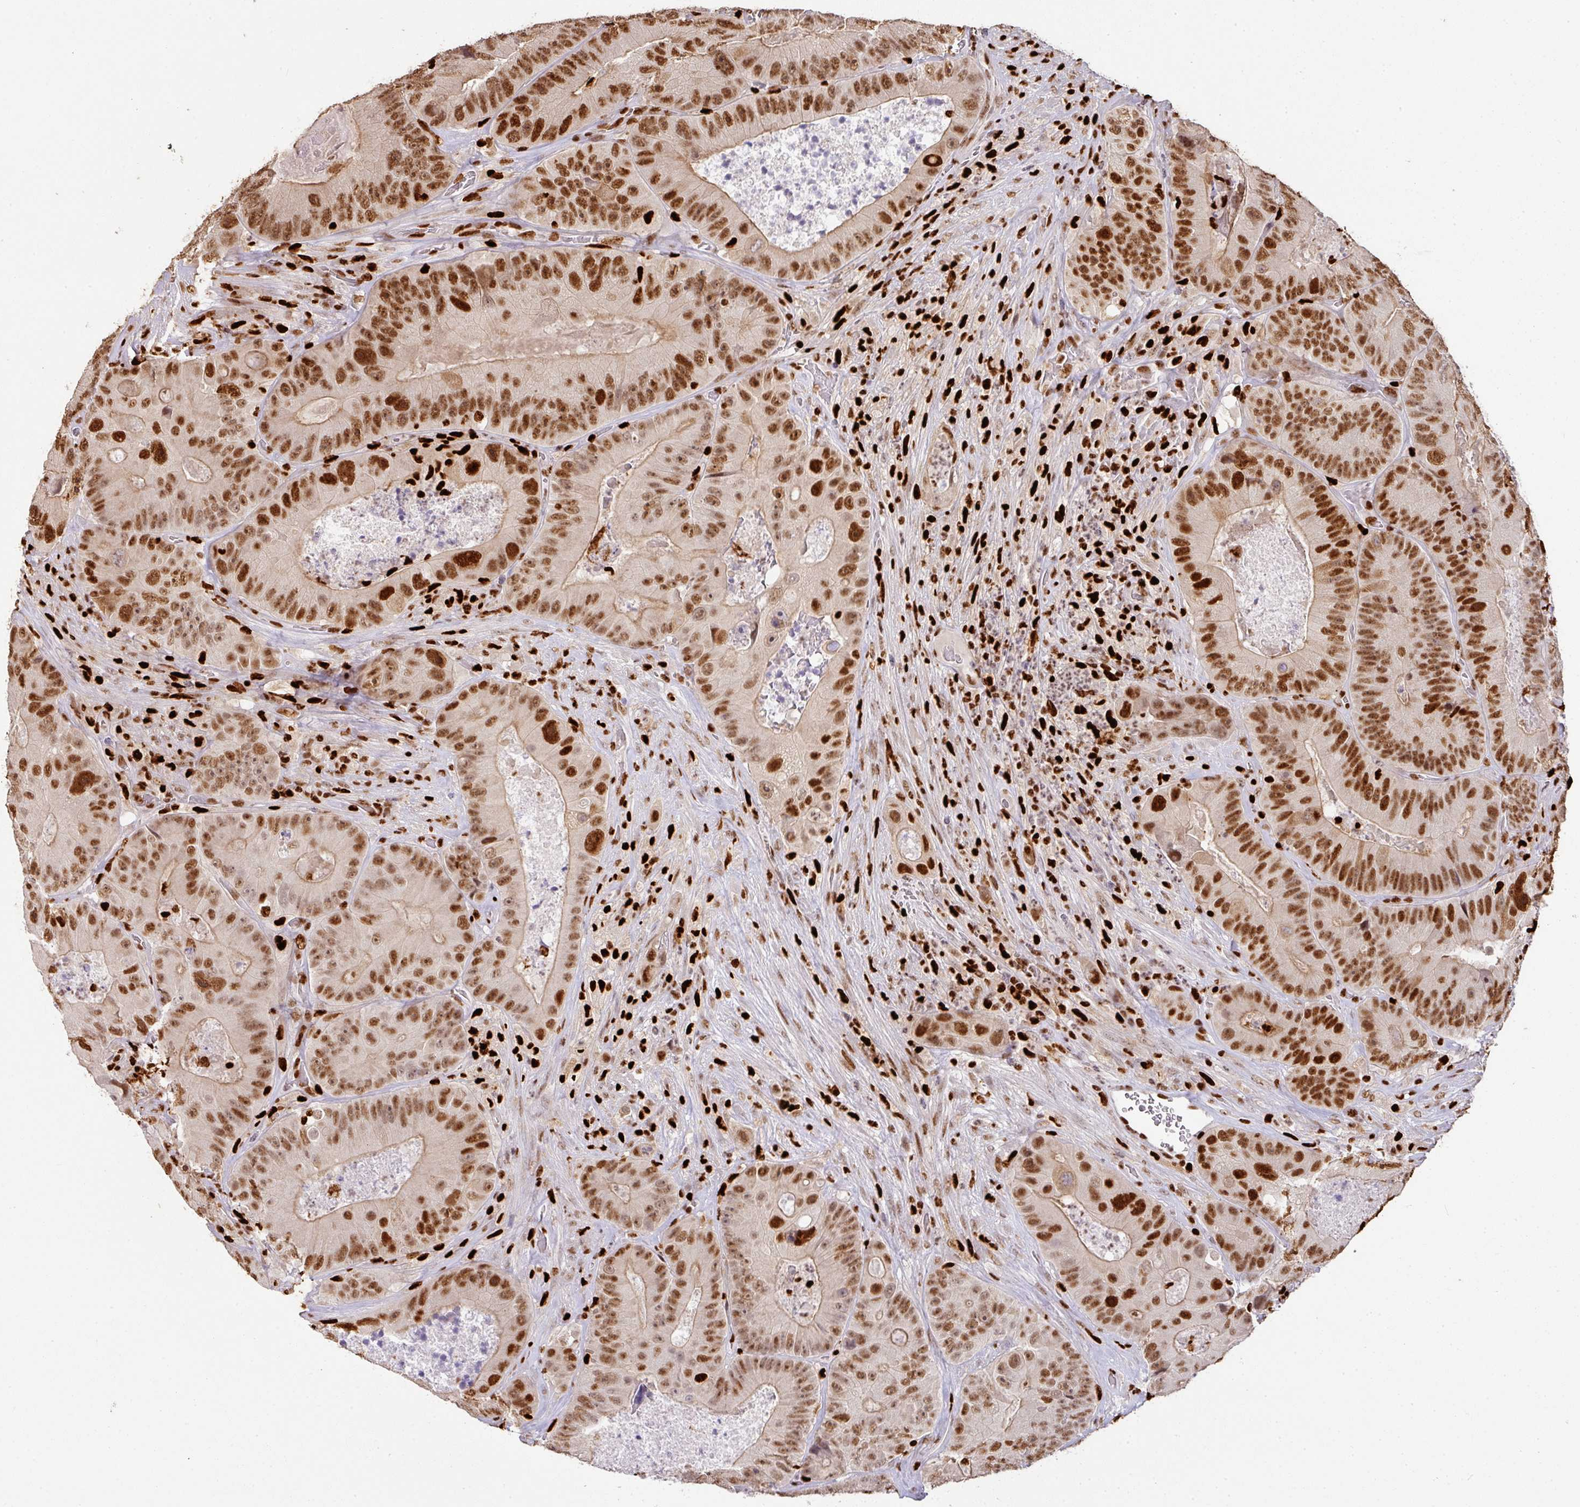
{"staining": {"intensity": "strong", "quantity": ">75%", "location": "nuclear"}, "tissue": "colorectal cancer", "cell_type": "Tumor cells", "image_type": "cancer", "snomed": [{"axis": "morphology", "description": "Adenocarcinoma, NOS"}, {"axis": "topography", "description": "Colon"}], "caption": "Colorectal adenocarcinoma stained with DAB immunohistochemistry (IHC) reveals high levels of strong nuclear expression in approximately >75% of tumor cells.", "gene": "SAMHD1", "patient": {"sex": "female", "age": 86}}